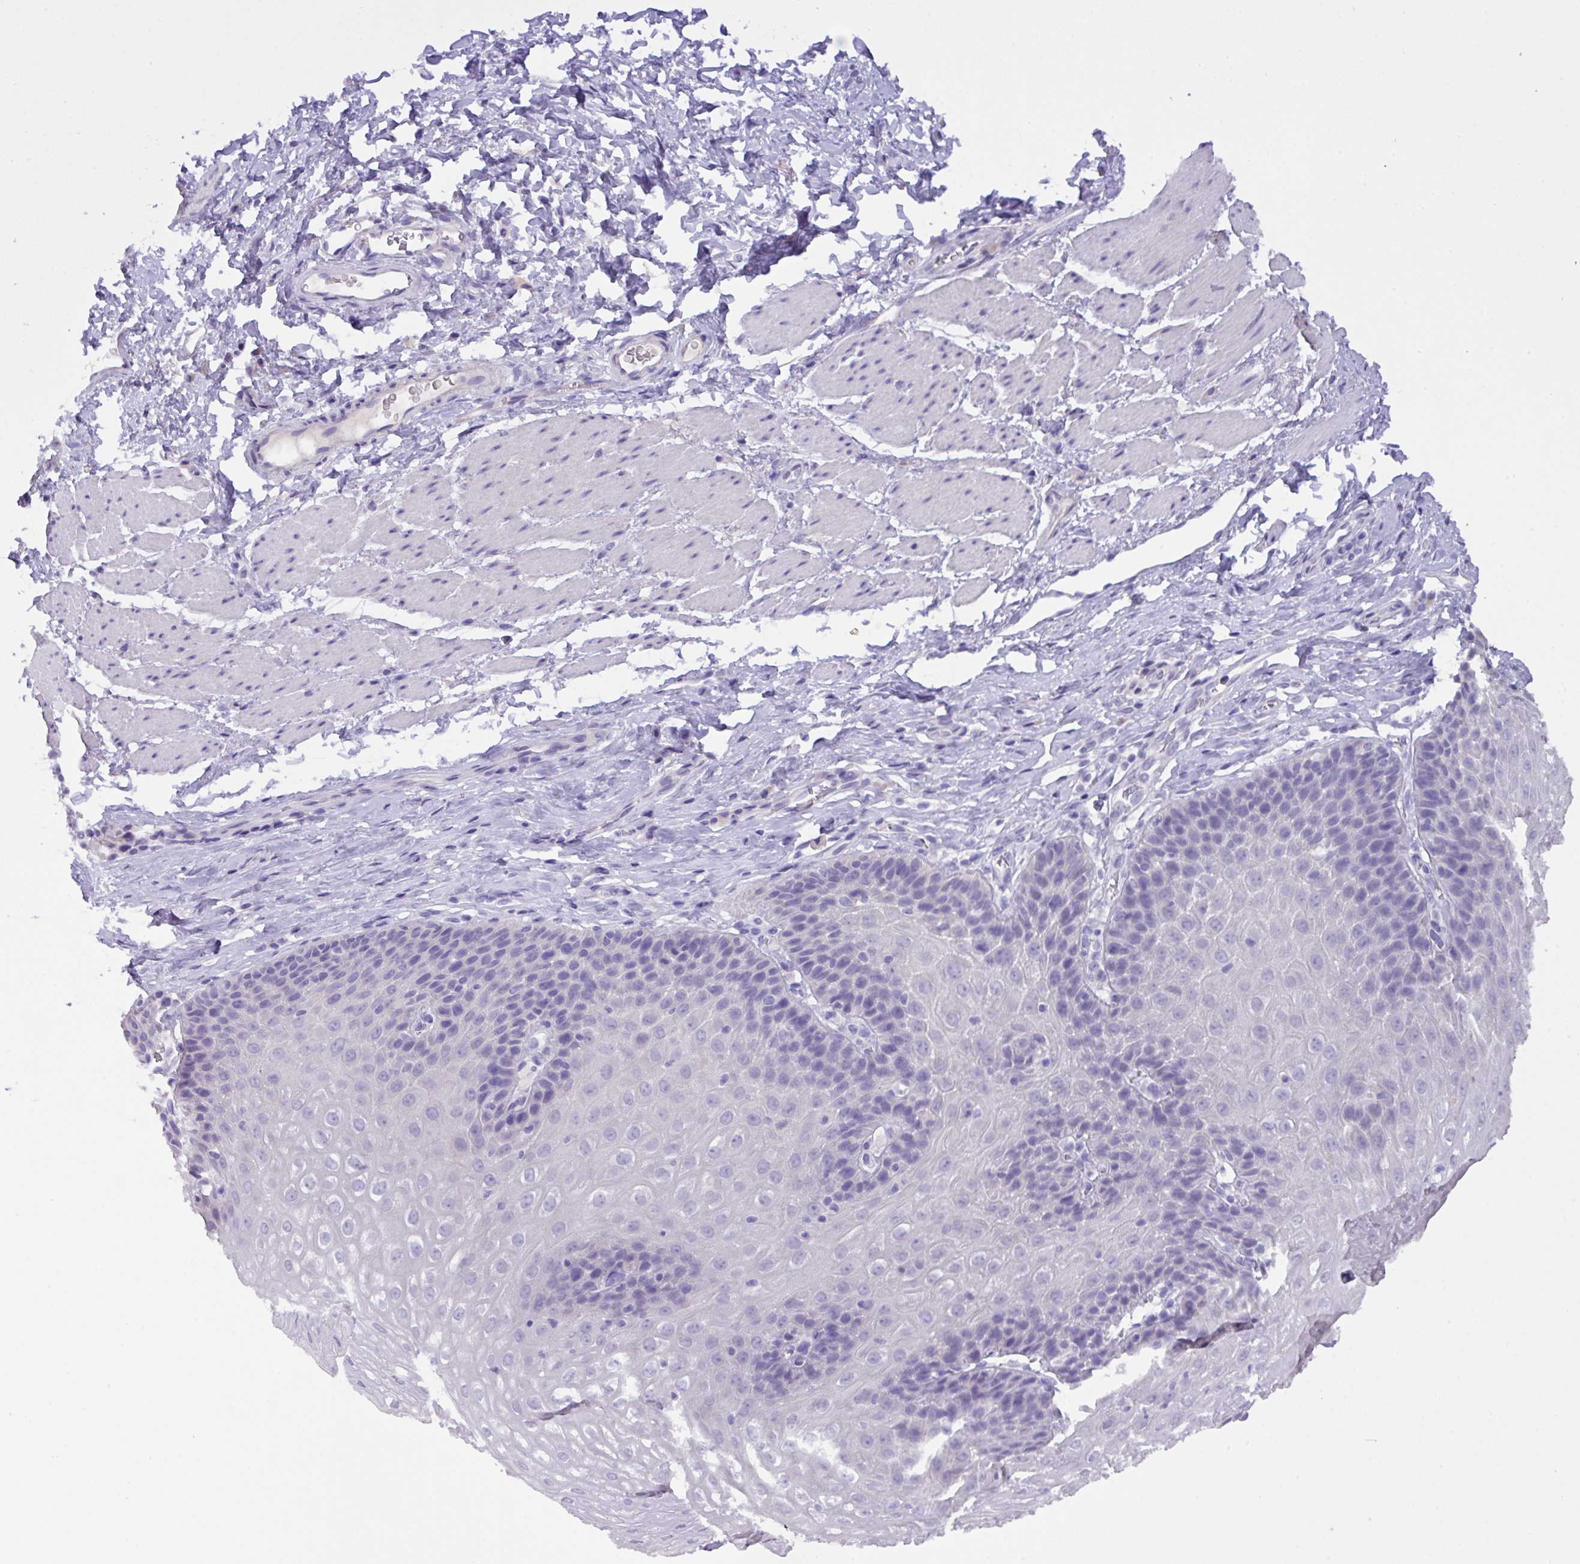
{"staining": {"intensity": "negative", "quantity": "none", "location": "none"}, "tissue": "esophagus", "cell_type": "Squamous epithelial cells", "image_type": "normal", "snomed": [{"axis": "morphology", "description": "Normal tissue, NOS"}, {"axis": "topography", "description": "Esophagus"}], "caption": "Human esophagus stained for a protein using IHC shows no expression in squamous epithelial cells.", "gene": "EPCAM", "patient": {"sex": "female", "age": 61}}